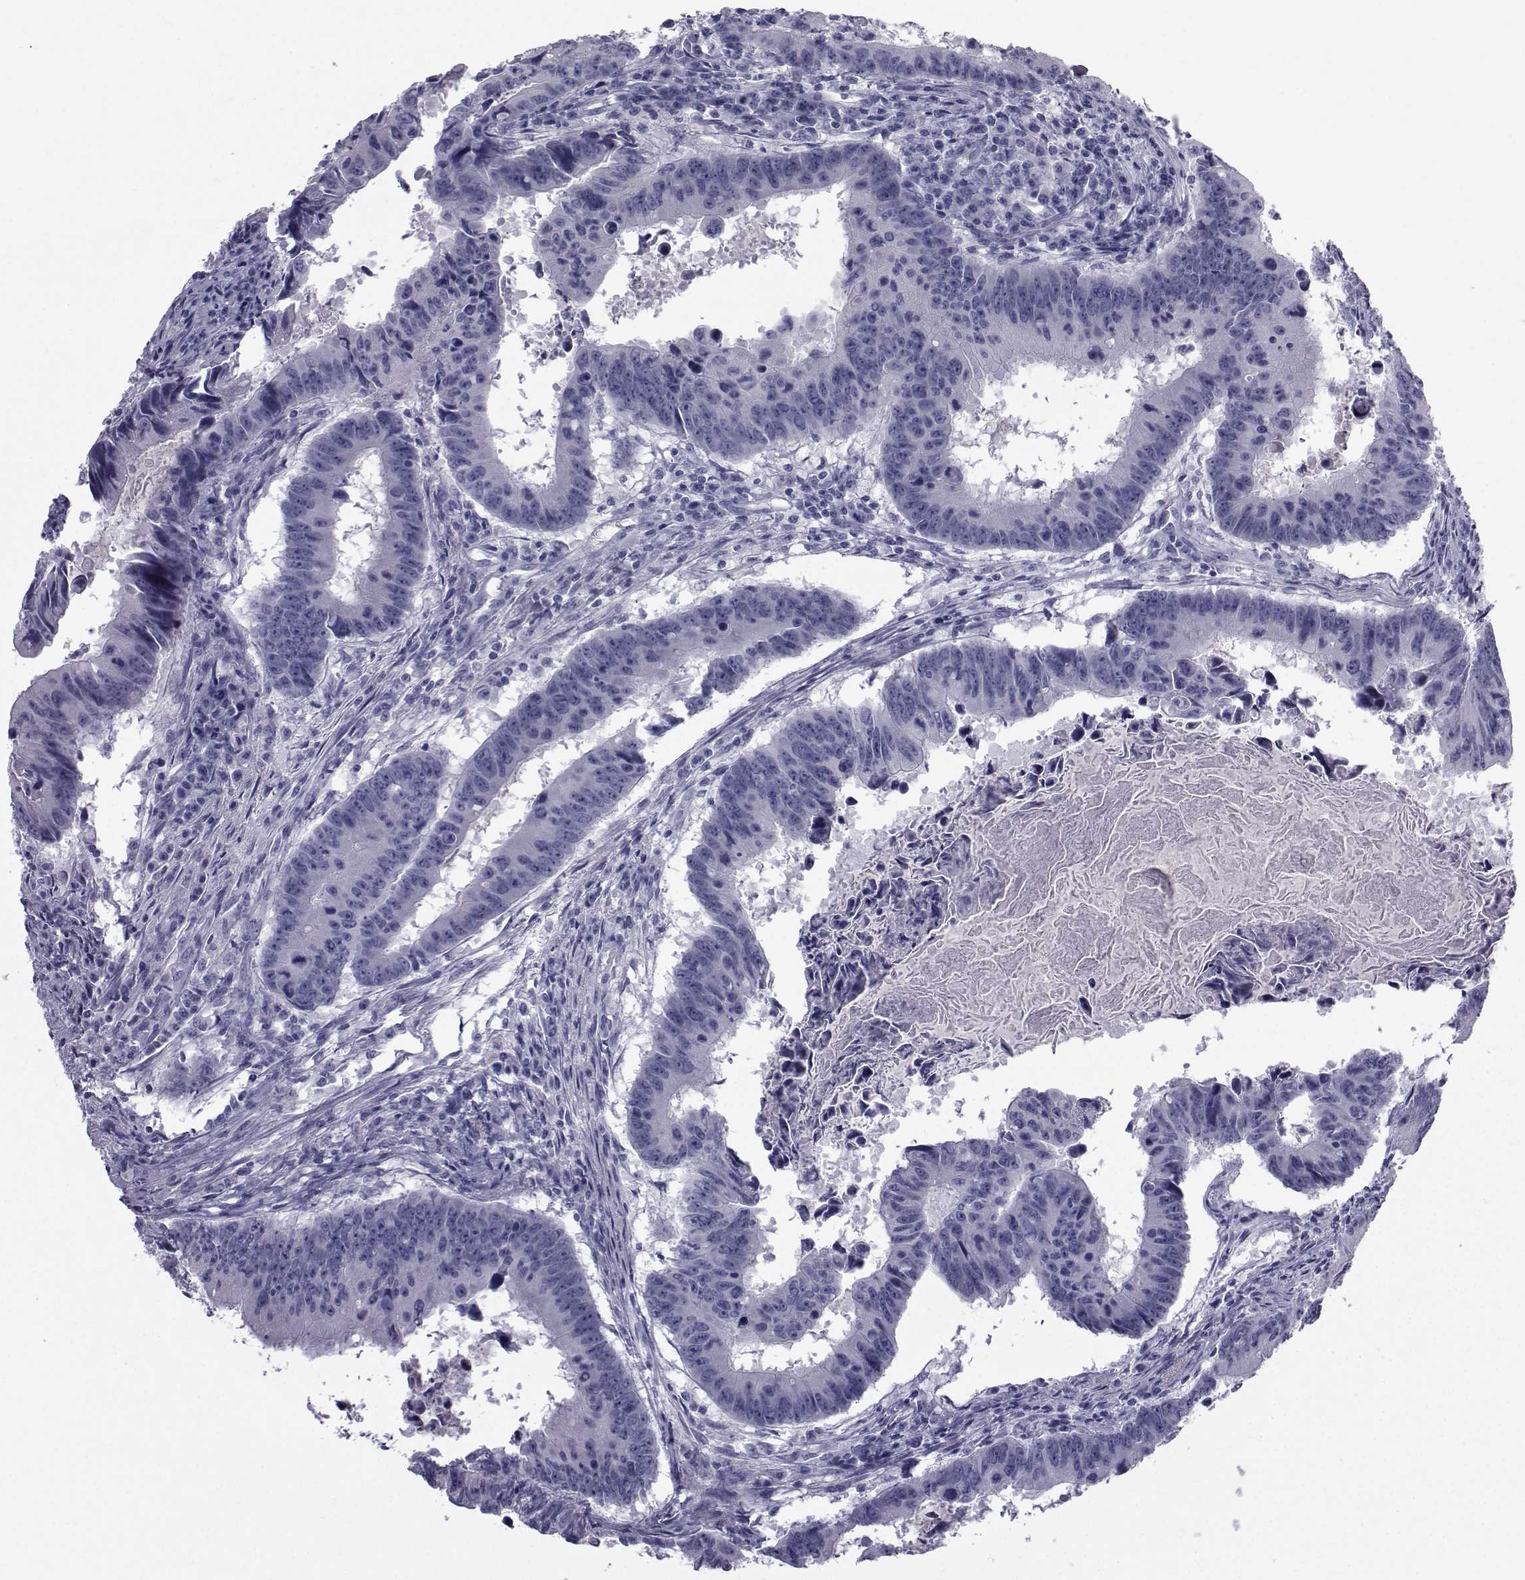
{"staining": {"intensity": "negative", "quantity": "none", "location": "none"}, "tissue": "colorectal cancer", "cell_type": "Tumor cells", "image_type": "cancer", "snomed": [{"axis": "morphology", "description": "Adenocarcinoma, NOS"}, {"axis": "topography", "description": "Colon"}], "caption": "Protein analysis of colorectal cancer (adenocarcinoma) reveals no significant positivity in tumor cells. (DAB immunohistochemistry visualized using brightfield microscopy, high magnification).", "gene": "FDXR", "patient": {"sex": "female", "age": 87}}